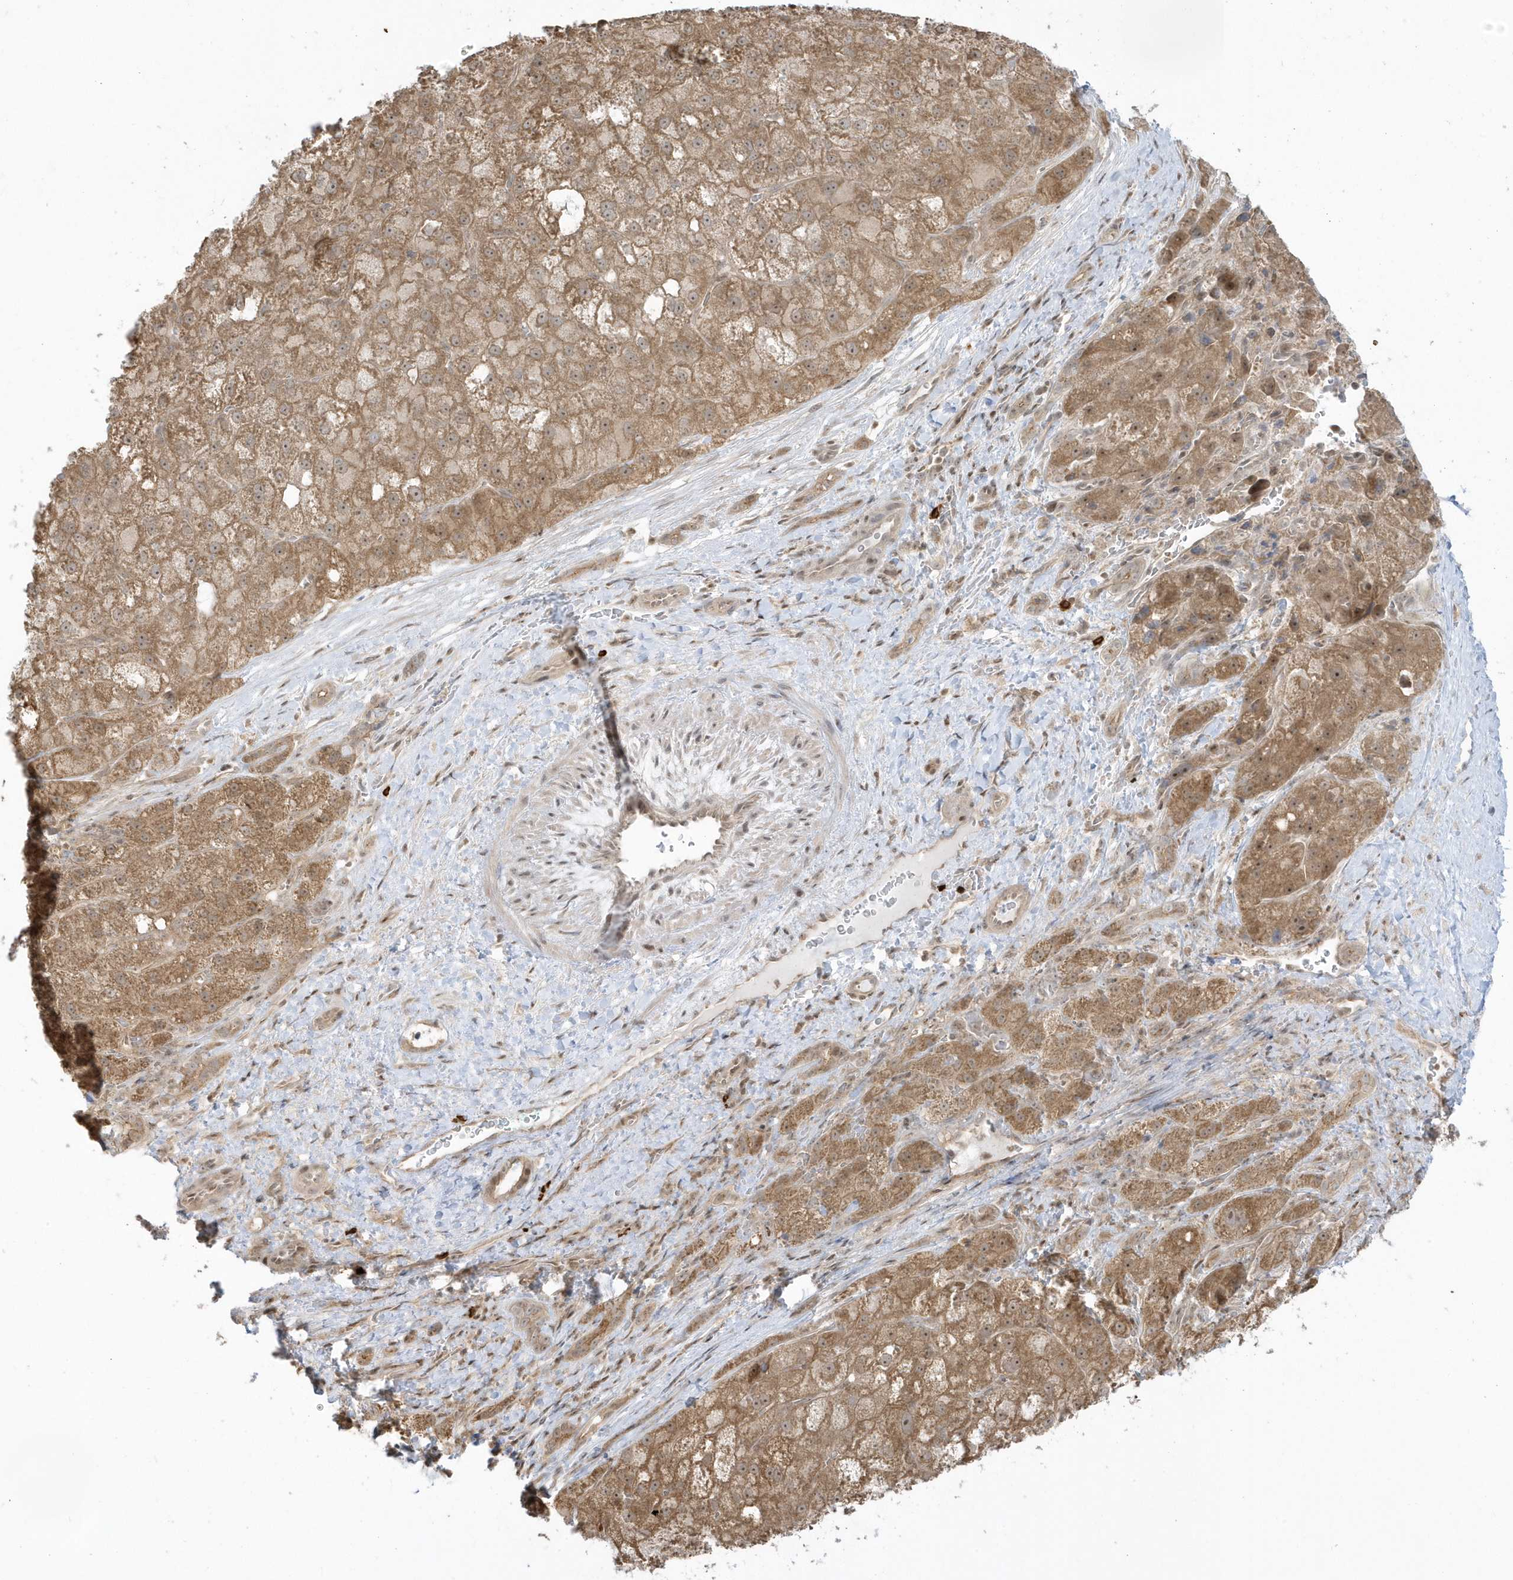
{"staining": {"intensity": "moderate", "quantity": ">75%", "location": "cytoplasmic/membranous,nuclear"}, "tissue": "liver cancer", "cell_type": "Tumor cells", "image_type": "cancer", "snomed": [{"axis": "morphology", "description": "Carcinoma, Hepatocellular, NOS"}, {"axis": "topography", "description": "Liver"}], "caption": "Hepatocellular carcinoma (liver) stained for a protein (brown) reveals moderate cytoplasmic/membranous and nuclear positive expression in about >75% of tumor cells.", "gene": "PPP1R7", "patient": {"sex": "male", "age": 57}}